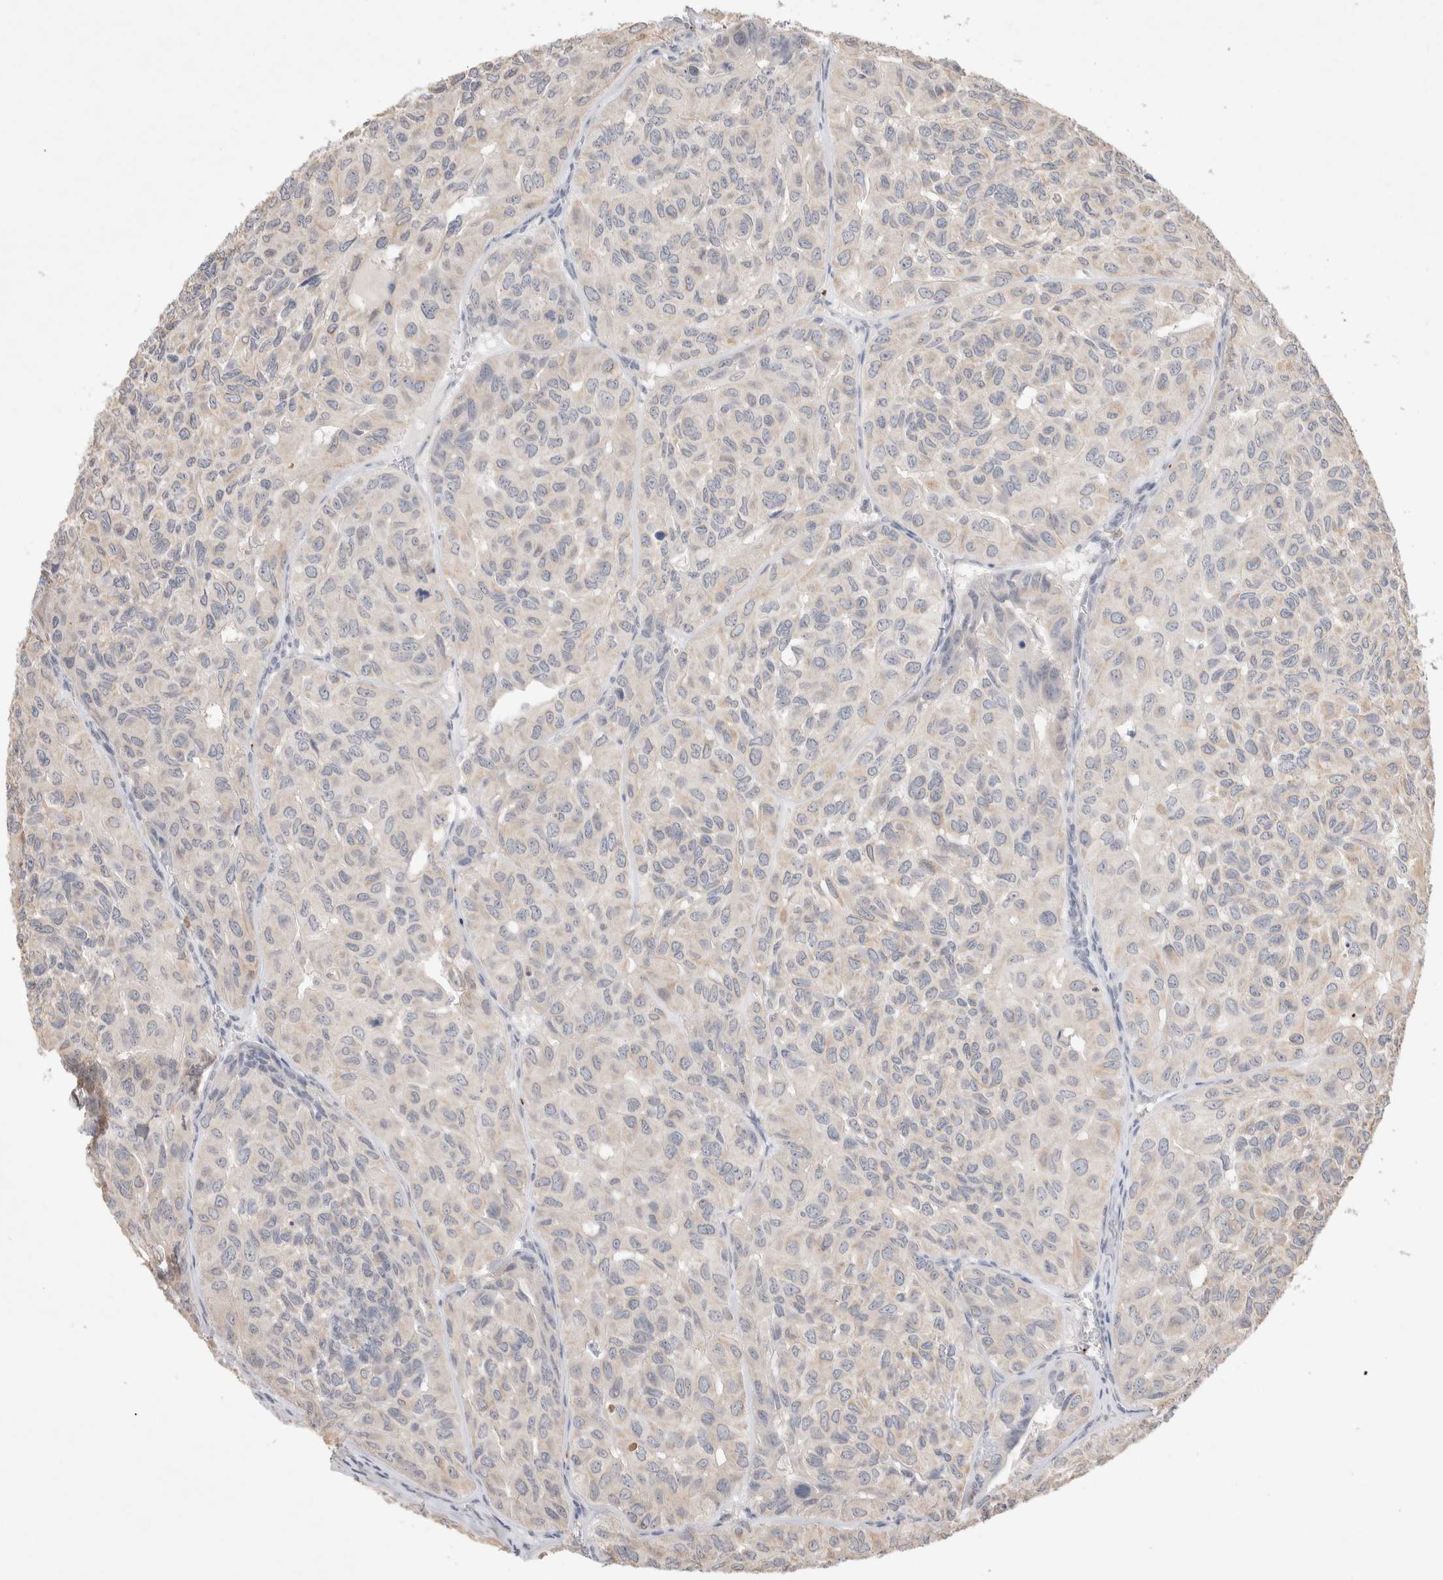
{"staining": {"intensity": "weak", "quantity": "<25%", "location": "cytoplasmic/membranous"}, "tissue": "head and neck cancer", "cell_type": "Tumor cells", "image_type": "cancer", "snomed": [{"axis": "morphology", "description": "Adenocarcinoma, NOS"}, {"axis": "topography", "description": "Salivary gland, NOS"}, {"axis": "topography", "description": "Head-Neck"}], "caption": "Tumor cells show no significant staining in head and neck cancer (adenocarcinoma).", "gene": "FFAR2", "patient": {"sex": "female", "age": 76}}